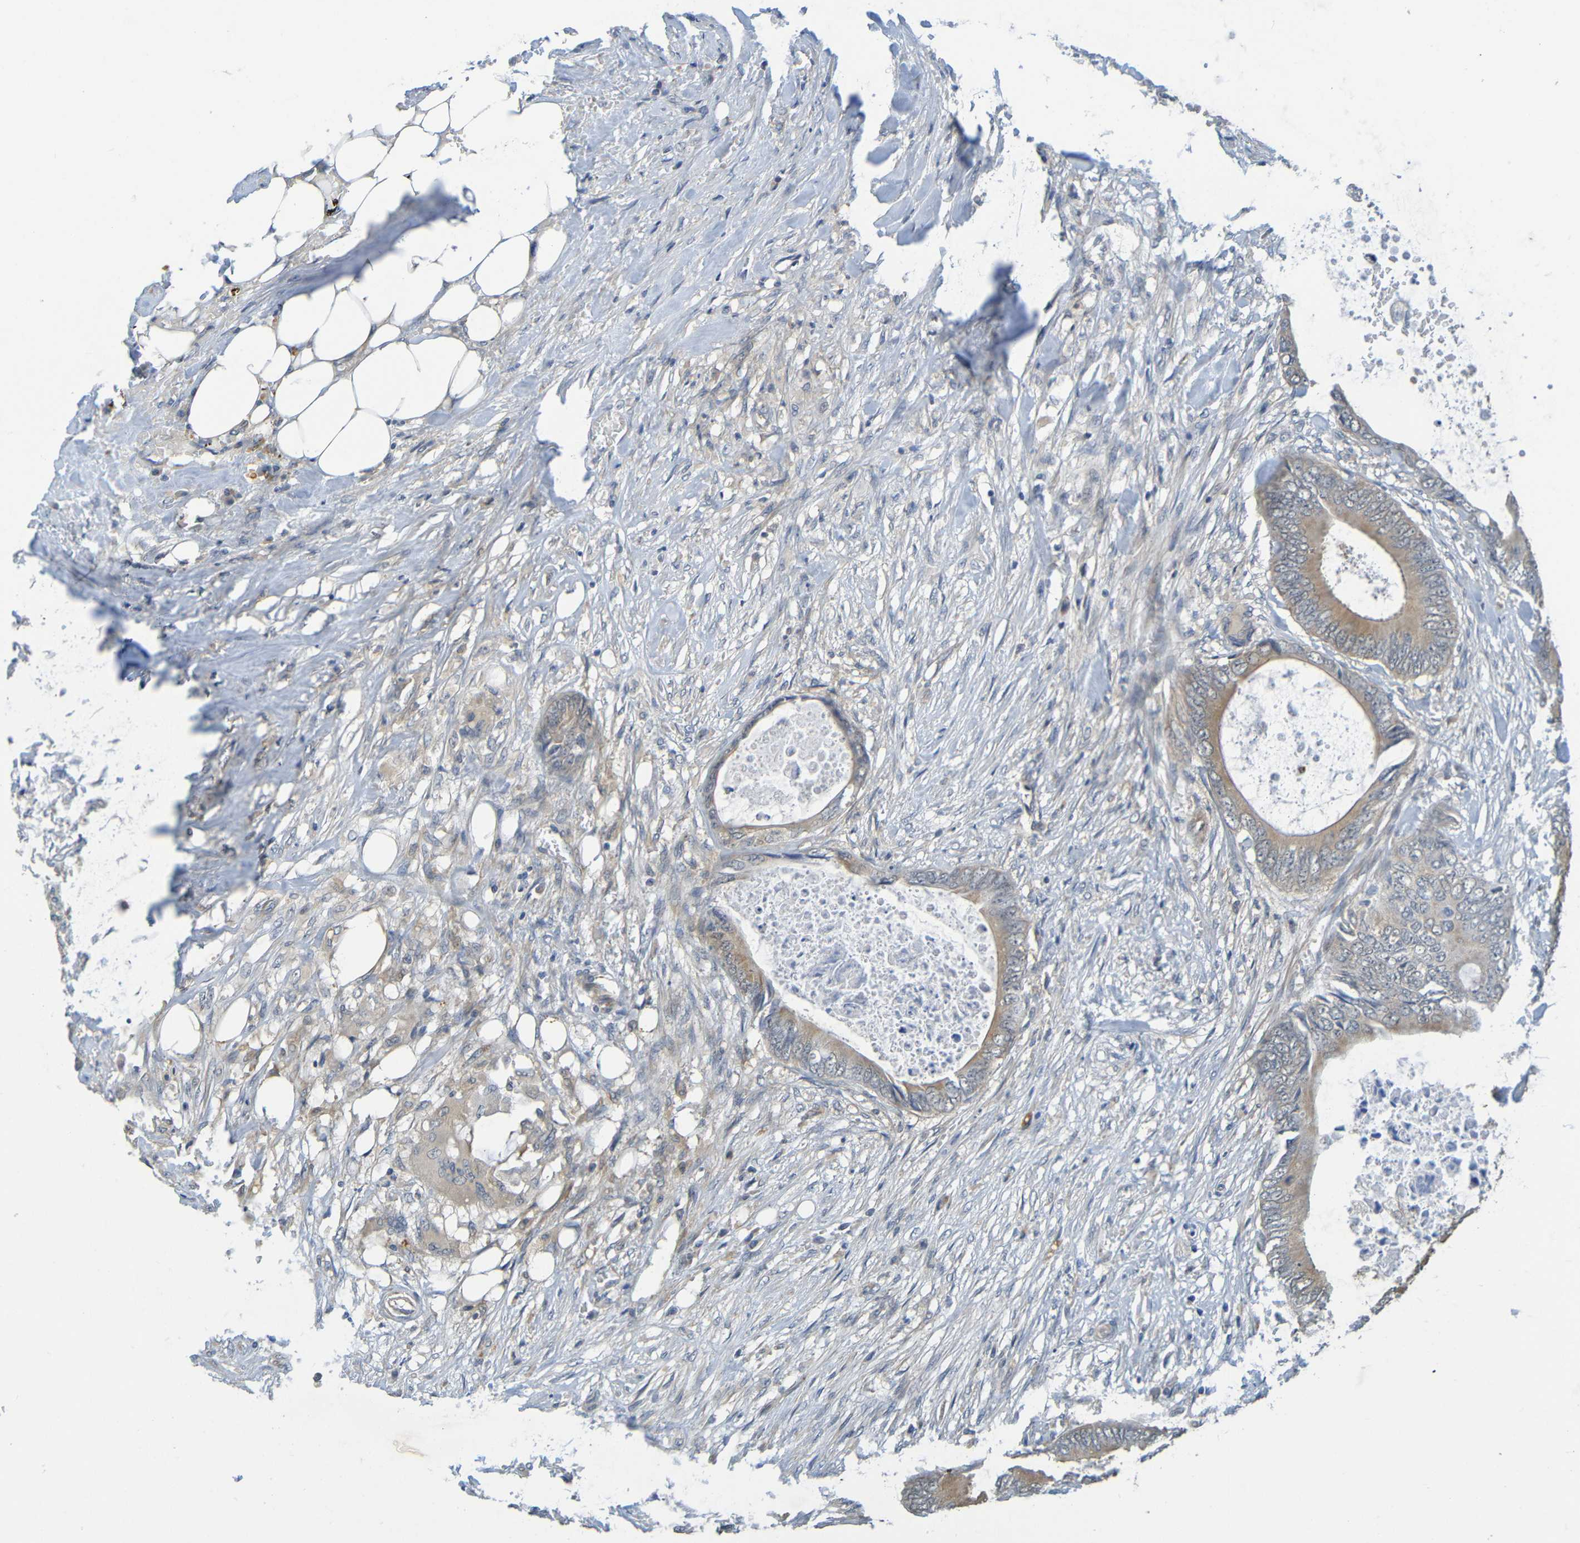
{"staining": {"intensity": "weak", "quantity": ">75%", "location": "cytoplasmic/membranous"}, "tissue": "colorectal cancer", "cell_type": "Tumor cells", "image_type": "cancer", "snomed": [{"axis": "morphology", "description": "Normal tissue, NOS"}, {"axis": "morphology", "description": "Adenocarcinoma, NOS"}, {"axis": "topography", "description": "Rectum"}, {"axis": "topography", "description": "Peripheral nerve tissue"}], "caption": "About >75% of tumor cells in human colorectal cancer (adenocarcinoma) exhibit weak cytoplasmic/membranous protein expression as visualized by brown immunohistochemical staining.", "gene": "CYP4F2", "patient": {"sex": "female", "age": 77}}